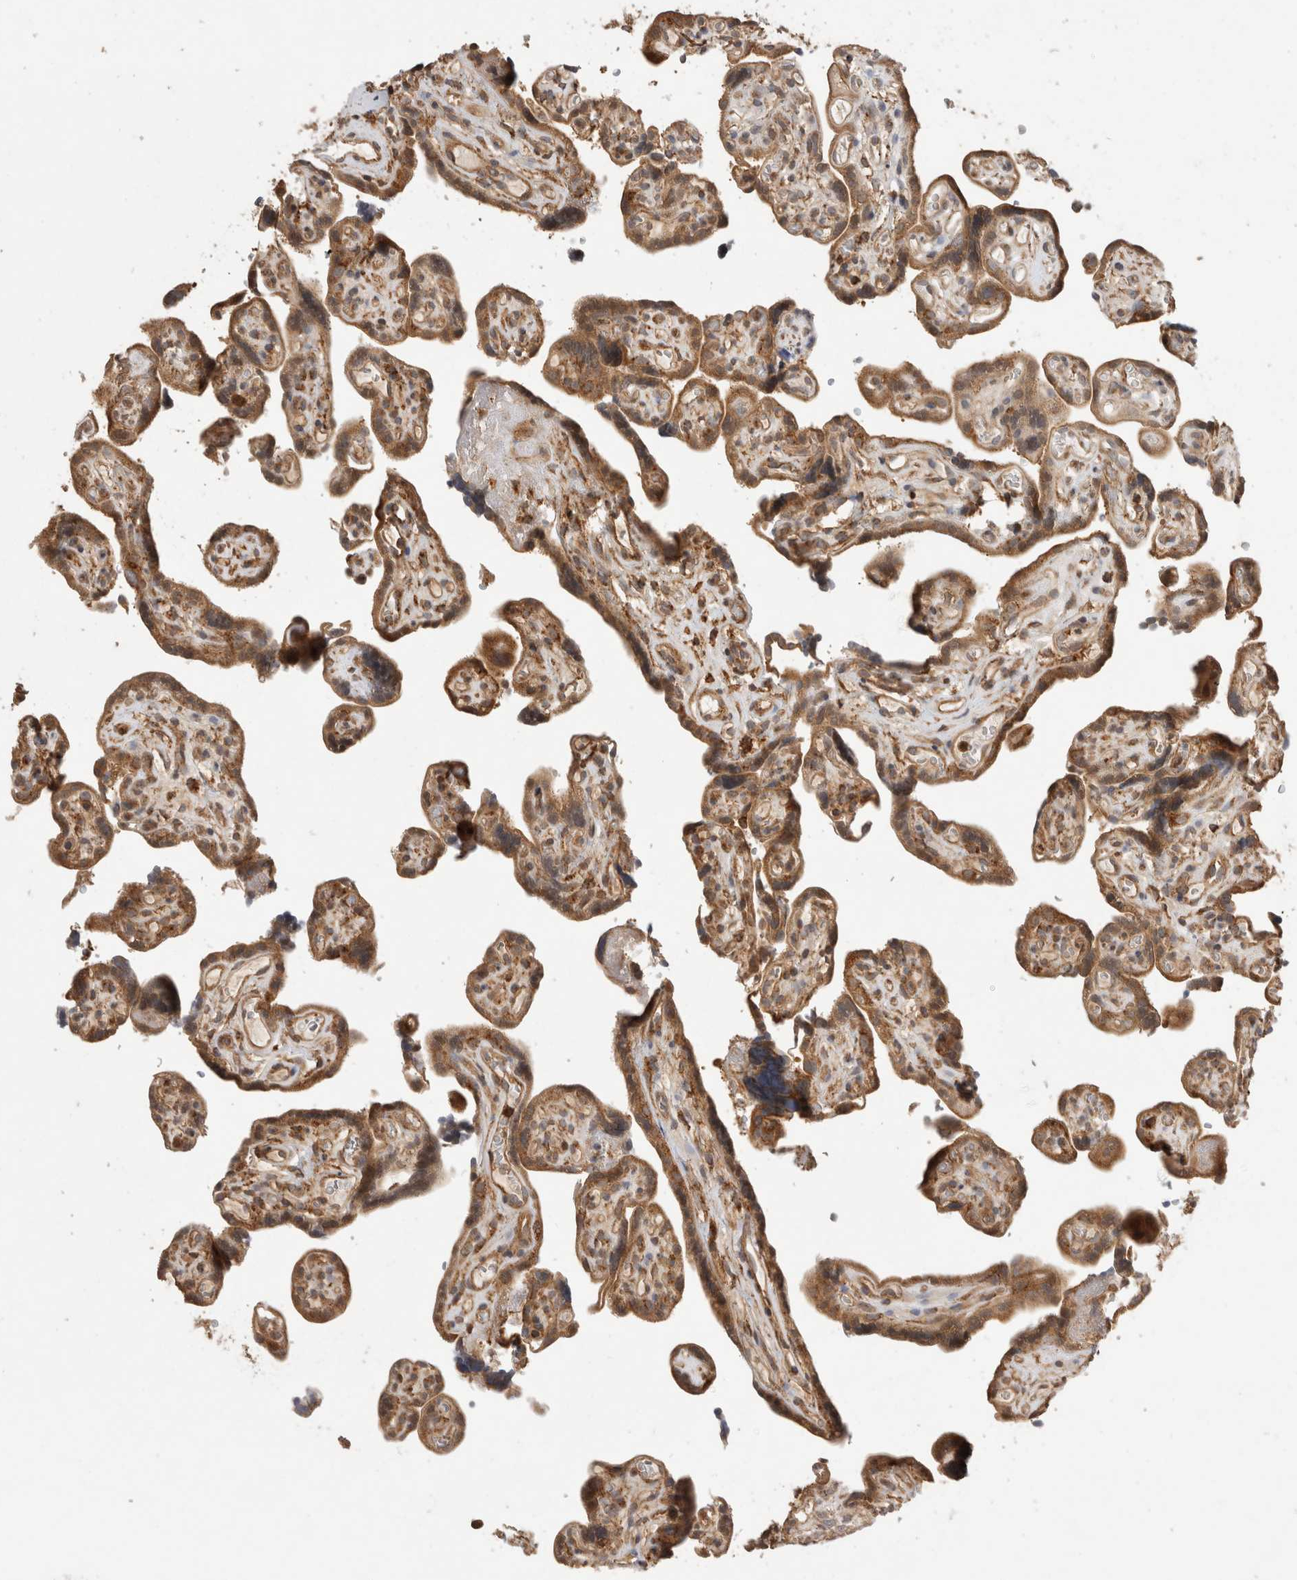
{"staining": {"intensity": "moderate", "quantity": ">75%", "location": "cytoplasmic/membranous"}, "tissue": "placenta", "cell_type": "Decidual cells", "image_type": "normal", "snomed": [{"axis": "morphology", "description": "Normal tissue, NOS"}, {"axis": "topography", "description": "Placenta"}], "caption": "Placenta stained with DAB (3,3'-diaminobenzidine) immunohistochemistry shows medium levels of moderate cytoplasmic/membranous staining in about >75% of decidual cells. (DAB (3,3'-diaminobenzidine) = brown stain, brightfield microscopy at high magnification).", "gene": "IMMP2L", "patient": {"sex": "female", "age": 30}}